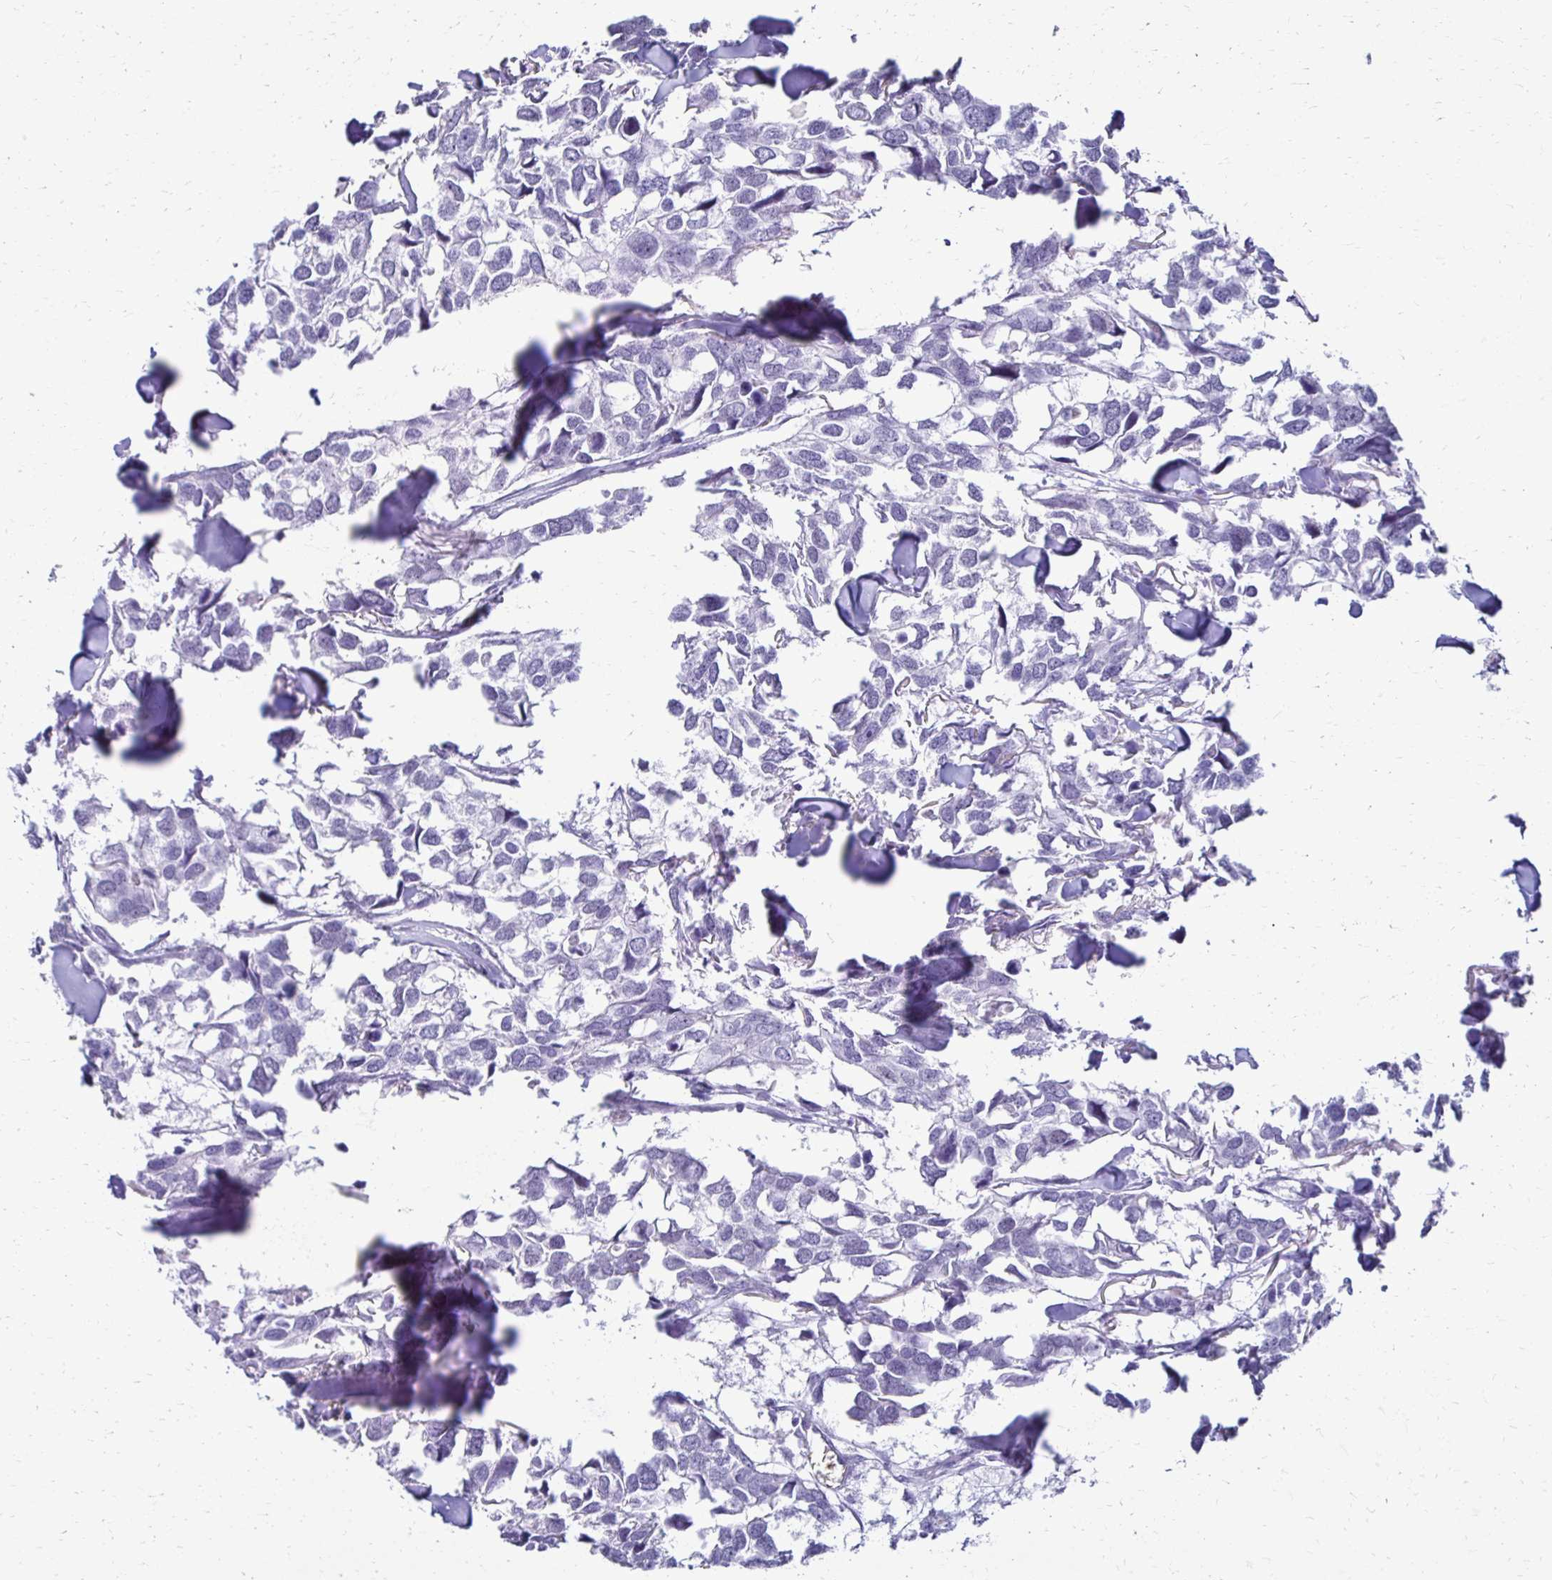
{"staining": {"intensity": "negative", "quantity": "none", "location": "none"}, "tissue": "breast cancer", "cell_type": "Tumor cells", "image_type": "cancer", "snomed": [{"axis": "morphology", "description": "Duct carcinoma"}, {"axis": "topography", "description": "Breast"}], "caption": "Immunohistochemical staining of human breast cancer reveals no significant expression in tumor cells. The staining was performed using DAB to visualize the protein expression in brown, while the nuclei were stained in blue with hematoxylin (Magnification: 20x).", "gene": "RHBDL3", "patient": {"sex": "female", "age": 83}}